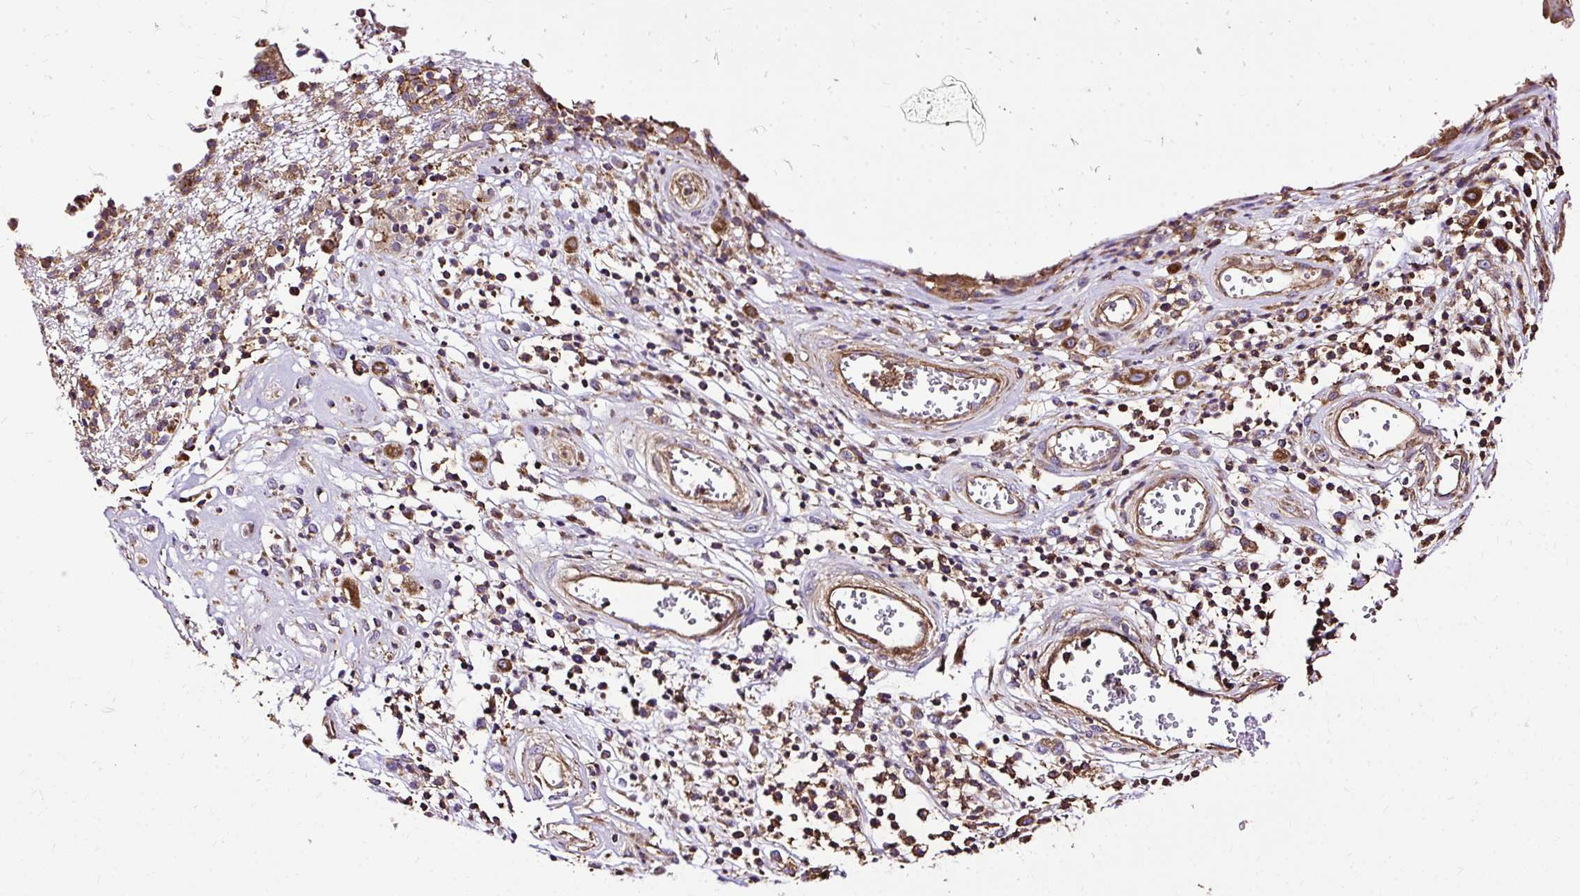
{"staining": {"intensity": "moderate", "quantity": "25%-75%", "location": "cytoplasmic/membranous"}, "tissue": "stomach cancer", "cell_type": "Tumor cells", "image_type": "cancer", "snomed": [{"axis": "morphology", "description": "Adenocarcinoma, NOS"}, {"axis": "topography", "description": "Stomach"}], "caption": "Brown immunohistochemical staining in human stomach cancer (adenocarcinoma) reveals moderate cytoplasmic/membranous expression in about 25%-75% of tumor cells.", "gene": "KLHL11", "patient": {"sex": "male", "age": 59}}